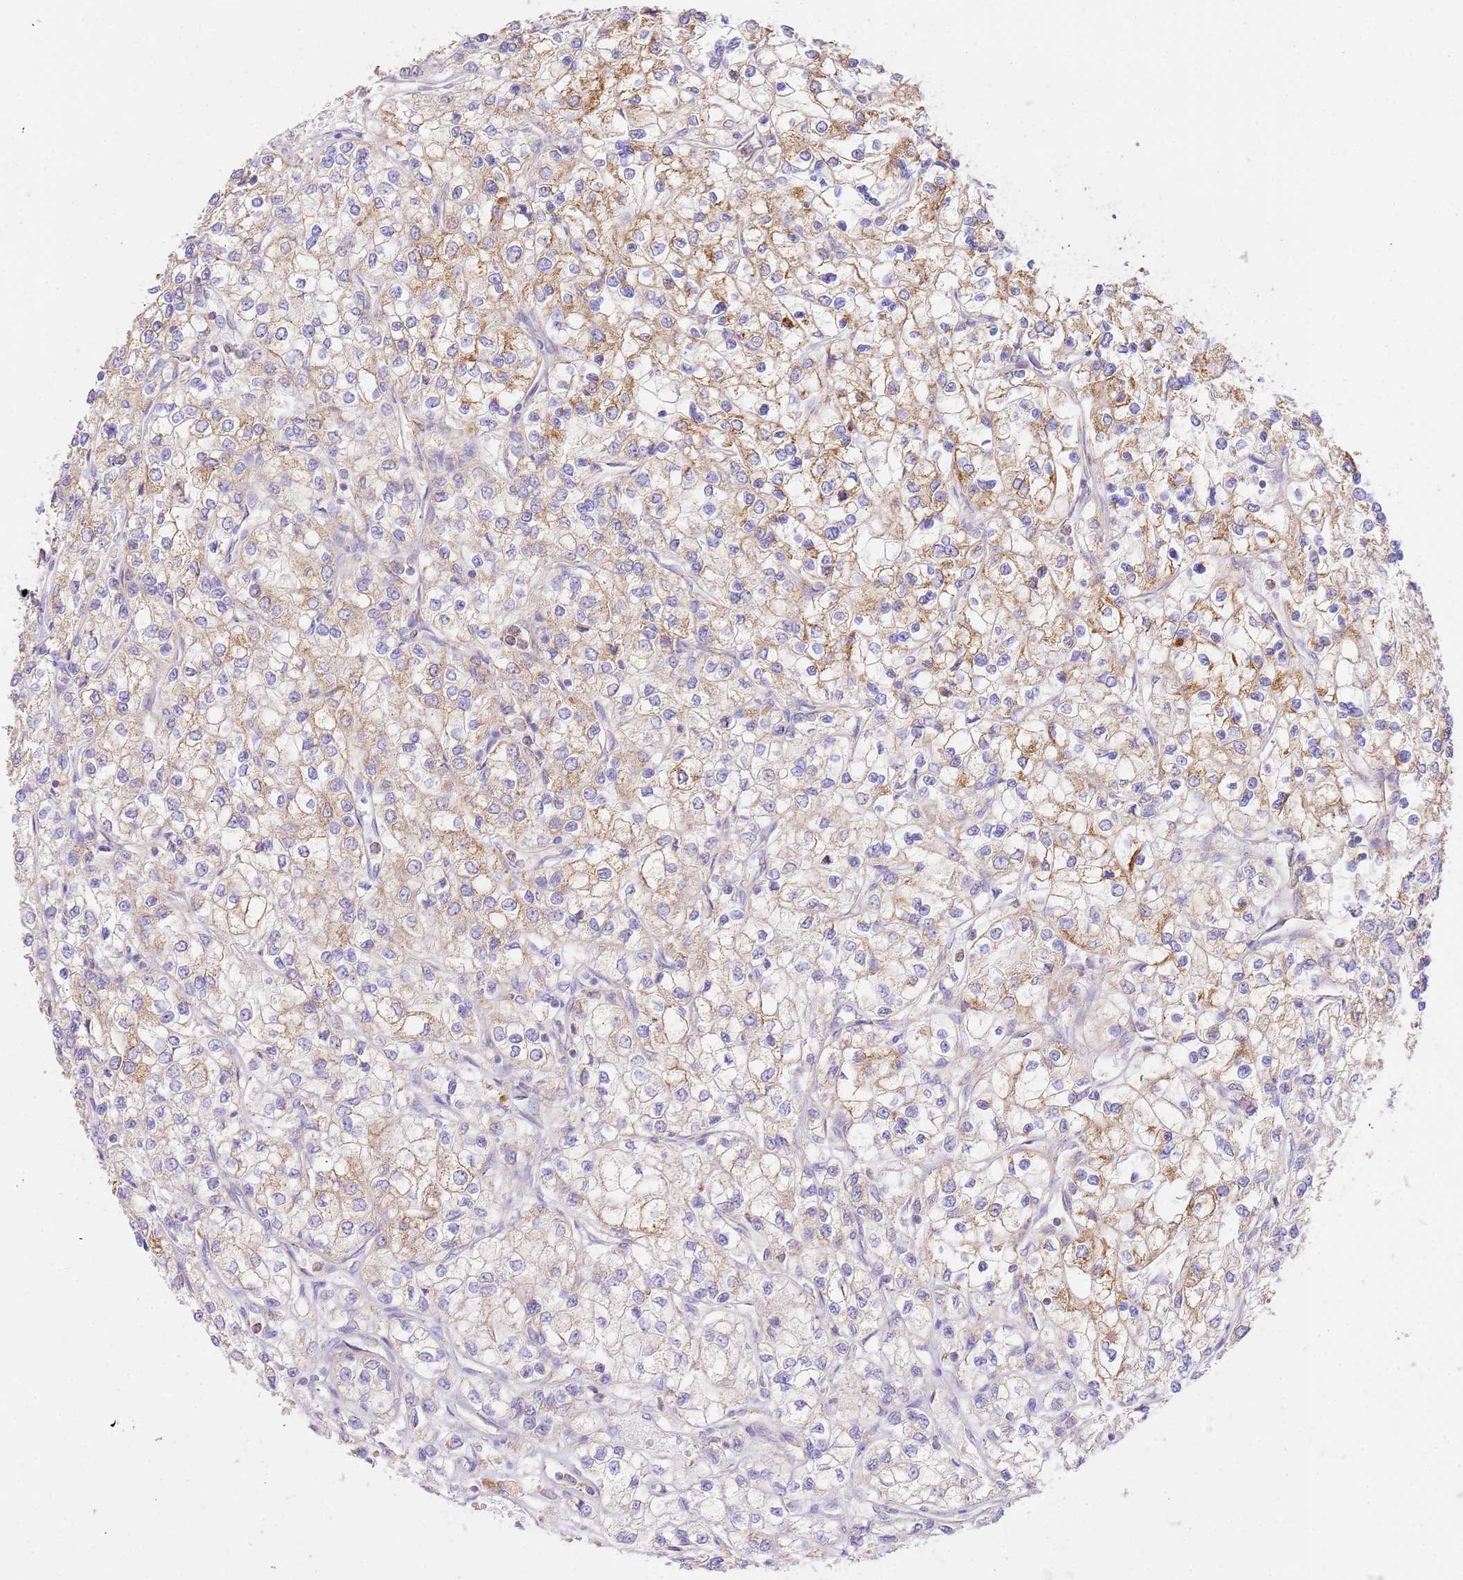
{"staining": {"intensity": "moderate", "quantity": ">75%", "location": "cytoplasmic/membranous"}, "tissue": "renal cancer", "cell_type": "Tumor cells", "image_type": "cancer", "snomed": [{"axis": "morphology", "description": "Adenocarcinoma, NOS"}, {"axis": "topography", "description": "Kidney"}], "caption": "A brown stain highlights moderate cytoplasmic/membranous expression of a protein in human renal adenocarcinoma tumor cells. (DAB IHC with brightfield microscopy, high magnification).", "gene": "ZBTB39", "patient": {"sex": "male", "age": 80}}